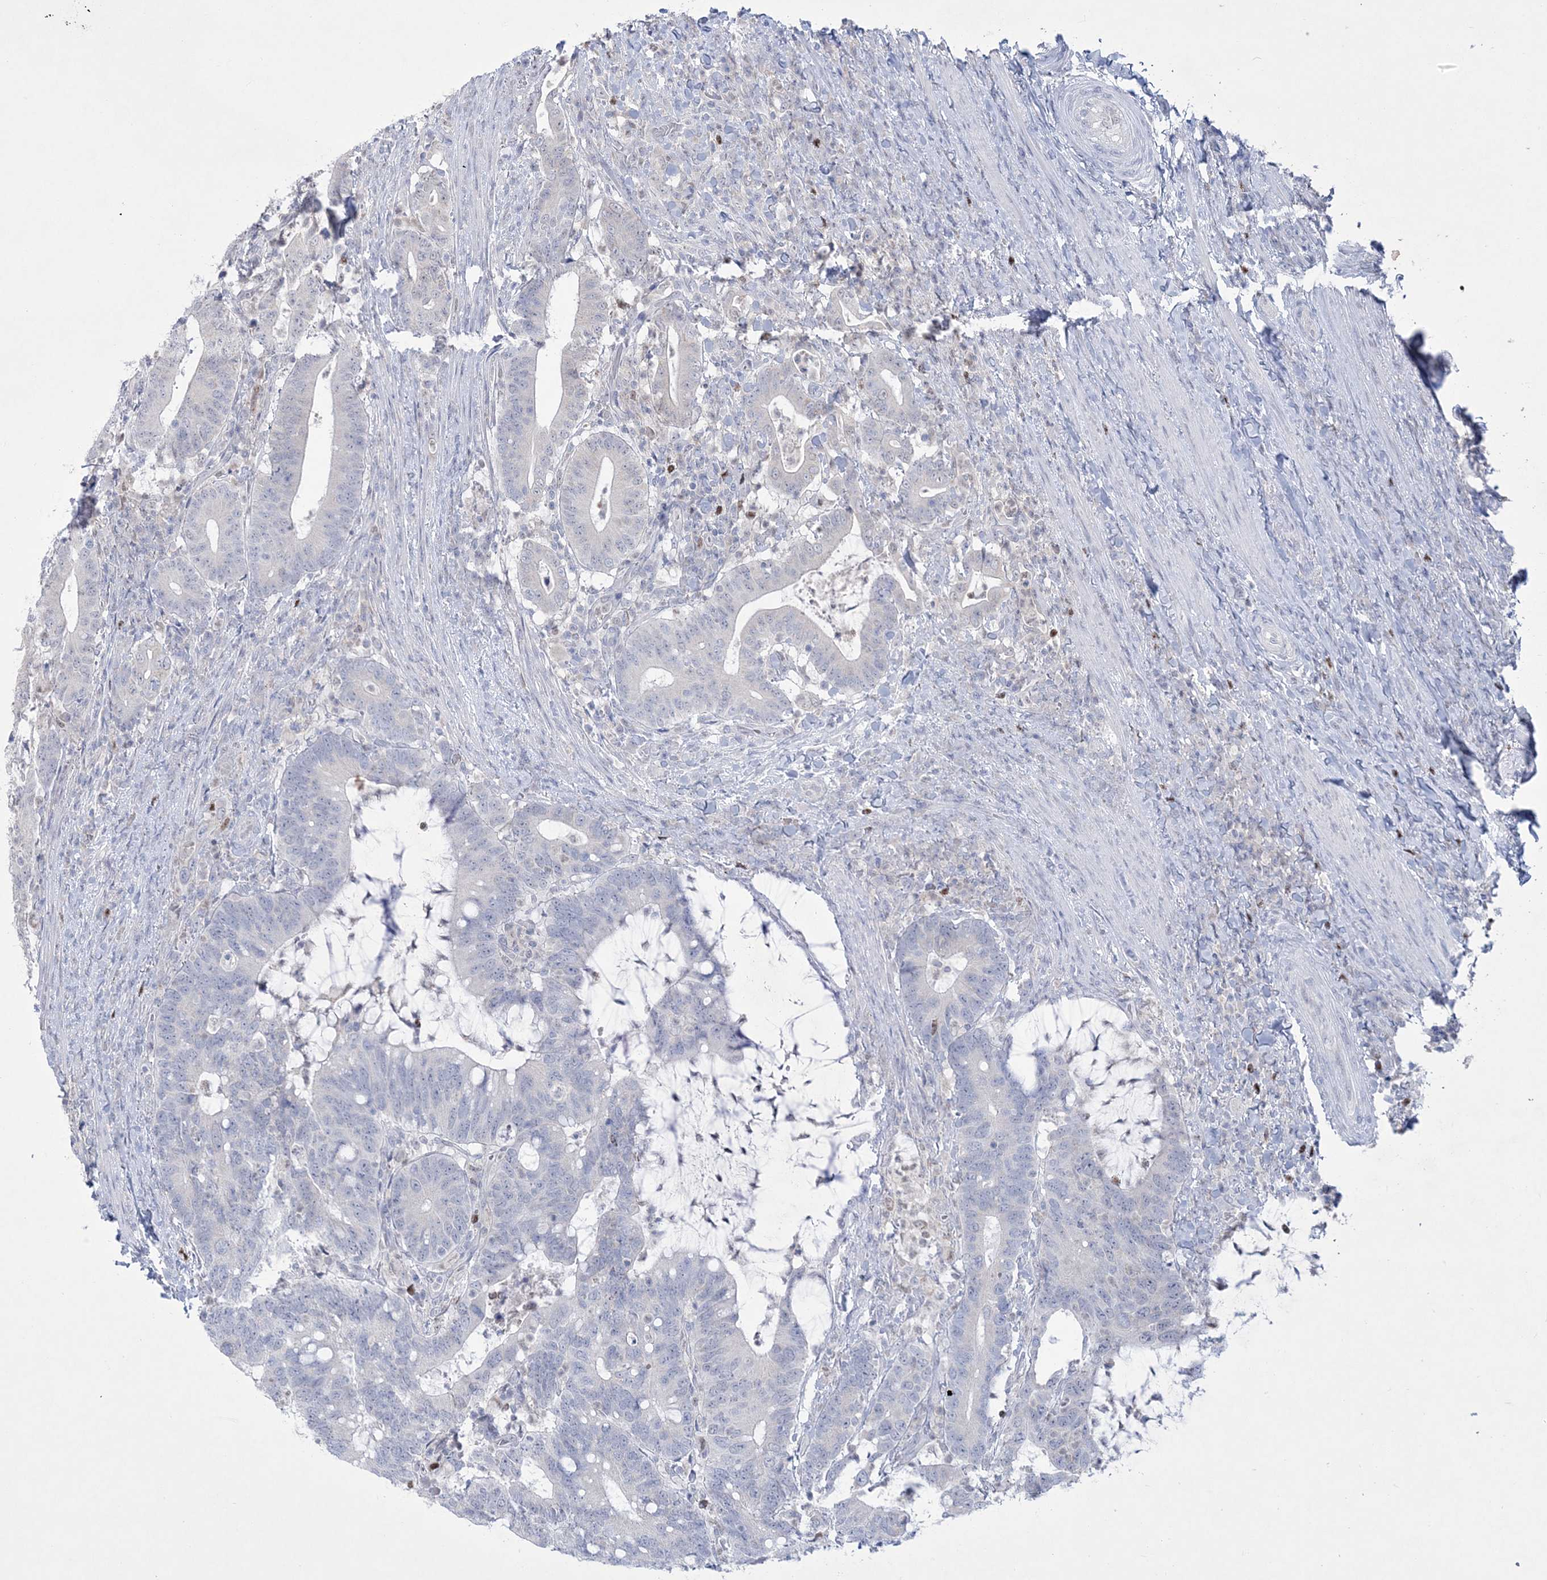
{"staining": {"intensity": "negative", "quantity": "none", "location": "none"}, "tissue": "colorectal cancer", "cell_type": "Tumor cells", "image_type": "cancer", "snomed": [{"axis": "morphology", "description": "Adenocarcinoma, NOS"}, {"axis": "topography", "description": "Colon"}], "caption": "IHC of human colorectal cancer (adenocarcinoma) exhibits no positivity in tumor cells.", "gene": "WDR27", "patient": {"sex": "female", "age": 66}}